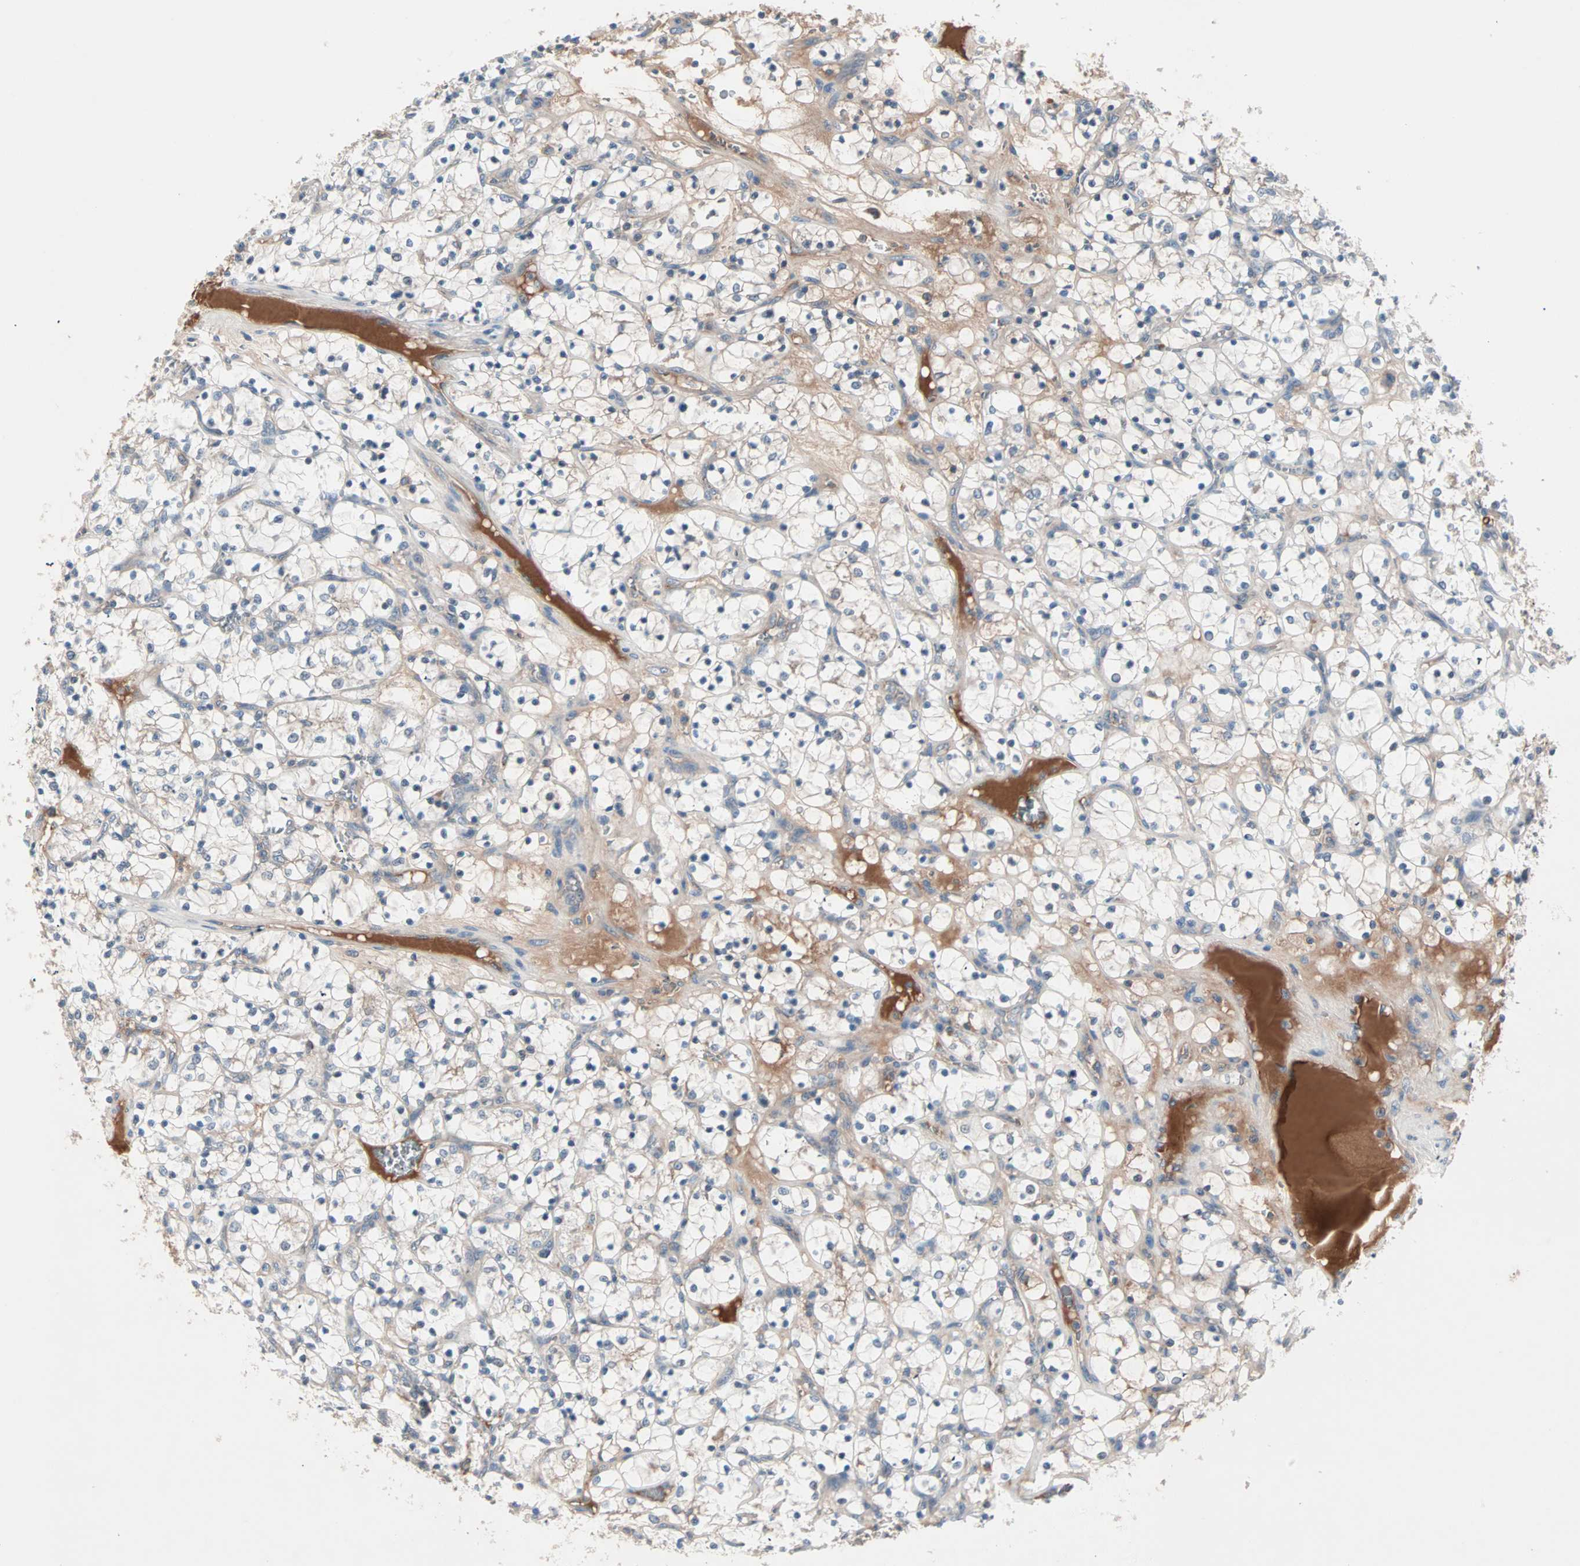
{"staining": {"intensity": "negative", "quantity": "none", "location": "none"}, "tissue": "renal cancer", "cell_type": "Tumor cells", "image_type": "cancer", "snomed": [{"axis": "morphology", "description": "Adenocarcinoma, NOS"}, {"axis": "topography", "description": "Kidney"}], "caption": "This is an IHC micrograph of human adenocarcinoma (renal). There is no staining in tumor cells.", "gene": "CAD", "patient": {"sex": "female", "age": 69}}